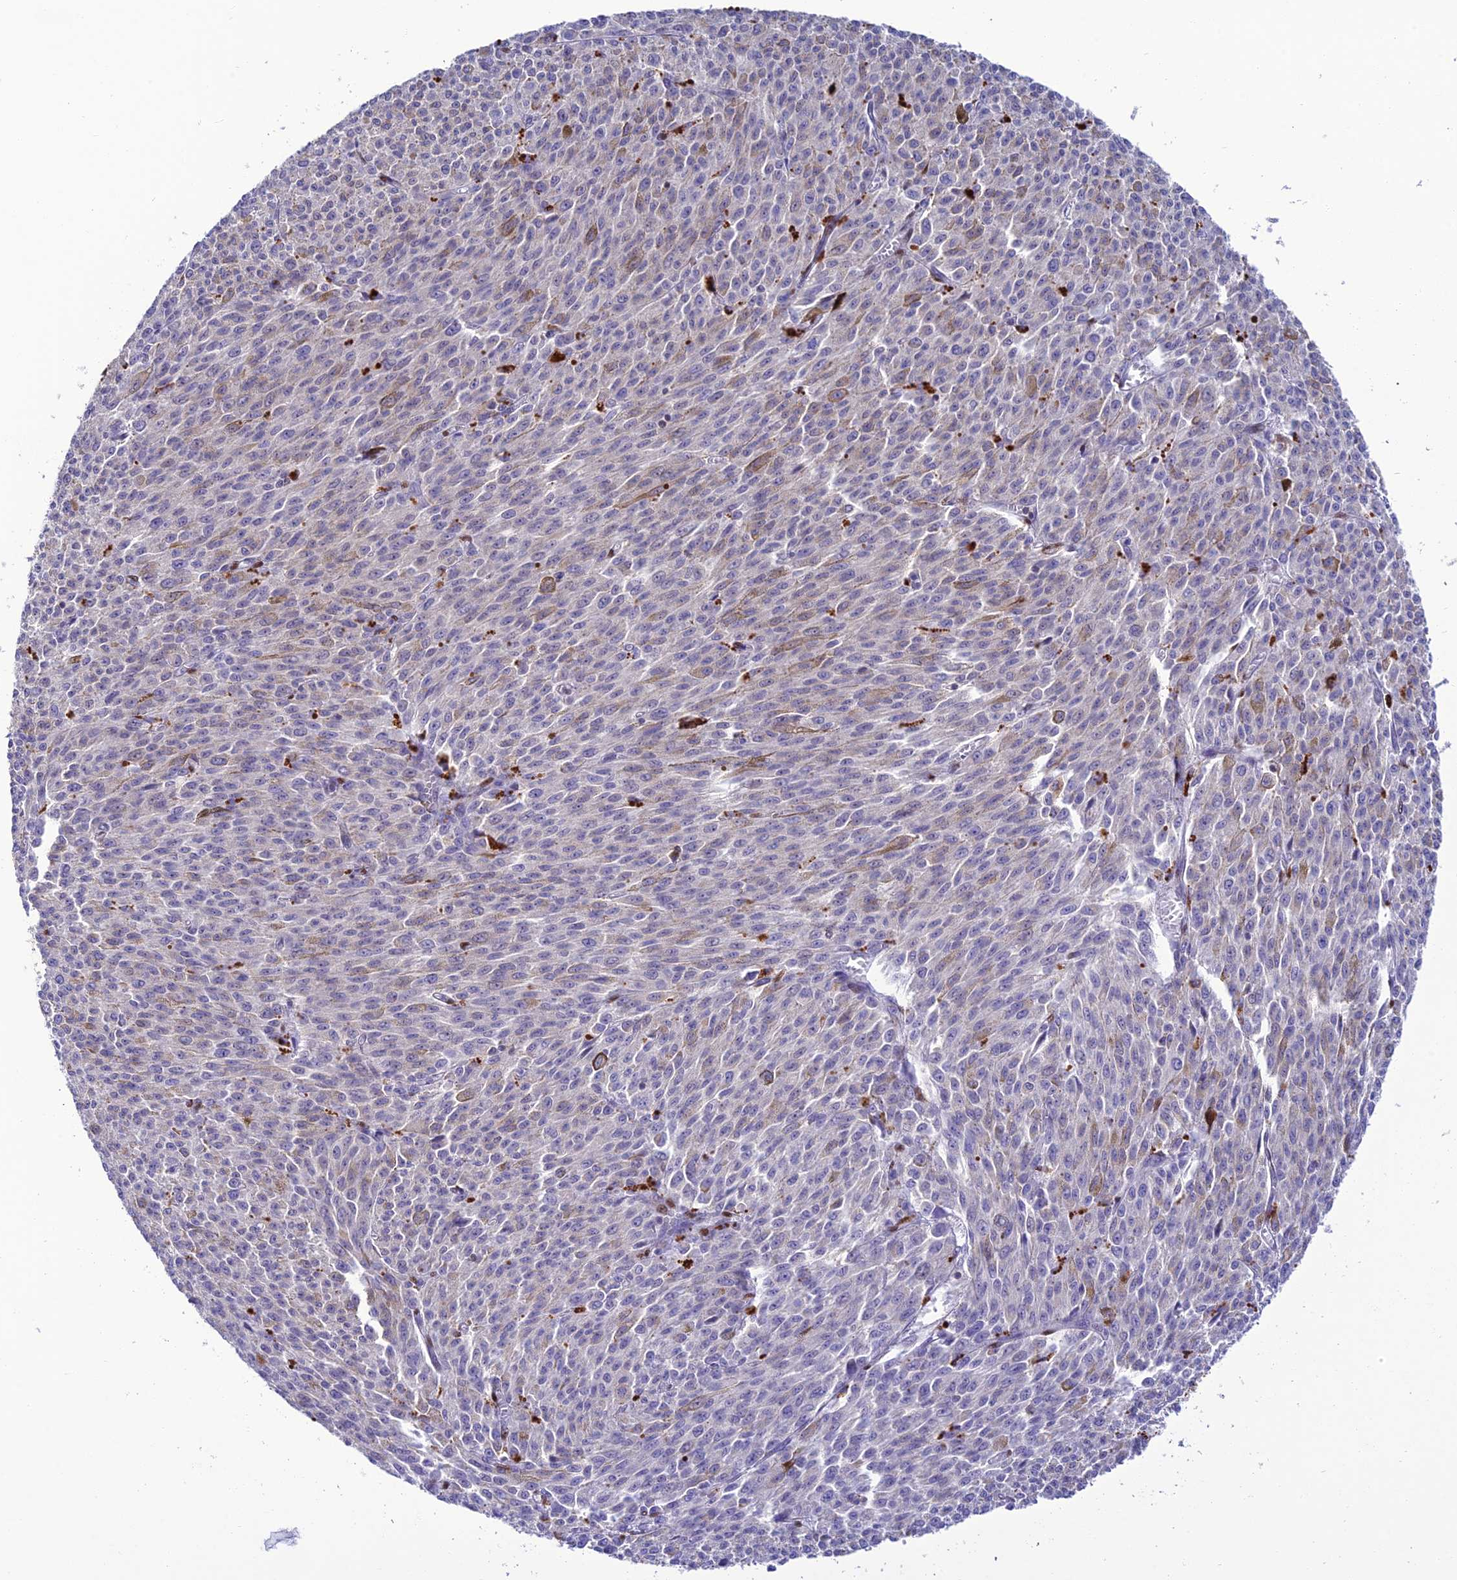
{"staining": {"intensity": "negative", "quantity": "none", "location": "none"}, "tissue": "melanoma", "cell_type": "Tumor cells", "image_type": "cancer", "snomed": [{"axis": "morphology", "description": "Malignant melanoma, NOS"}, {"axis": "topography", "description": "Skin"}], "caption": "Immunohistochemical staining of human melanoma shows no significant positivity in tumor cells.", "gene": "HIC1", "patient": {"sex": "female", "age": 52}}